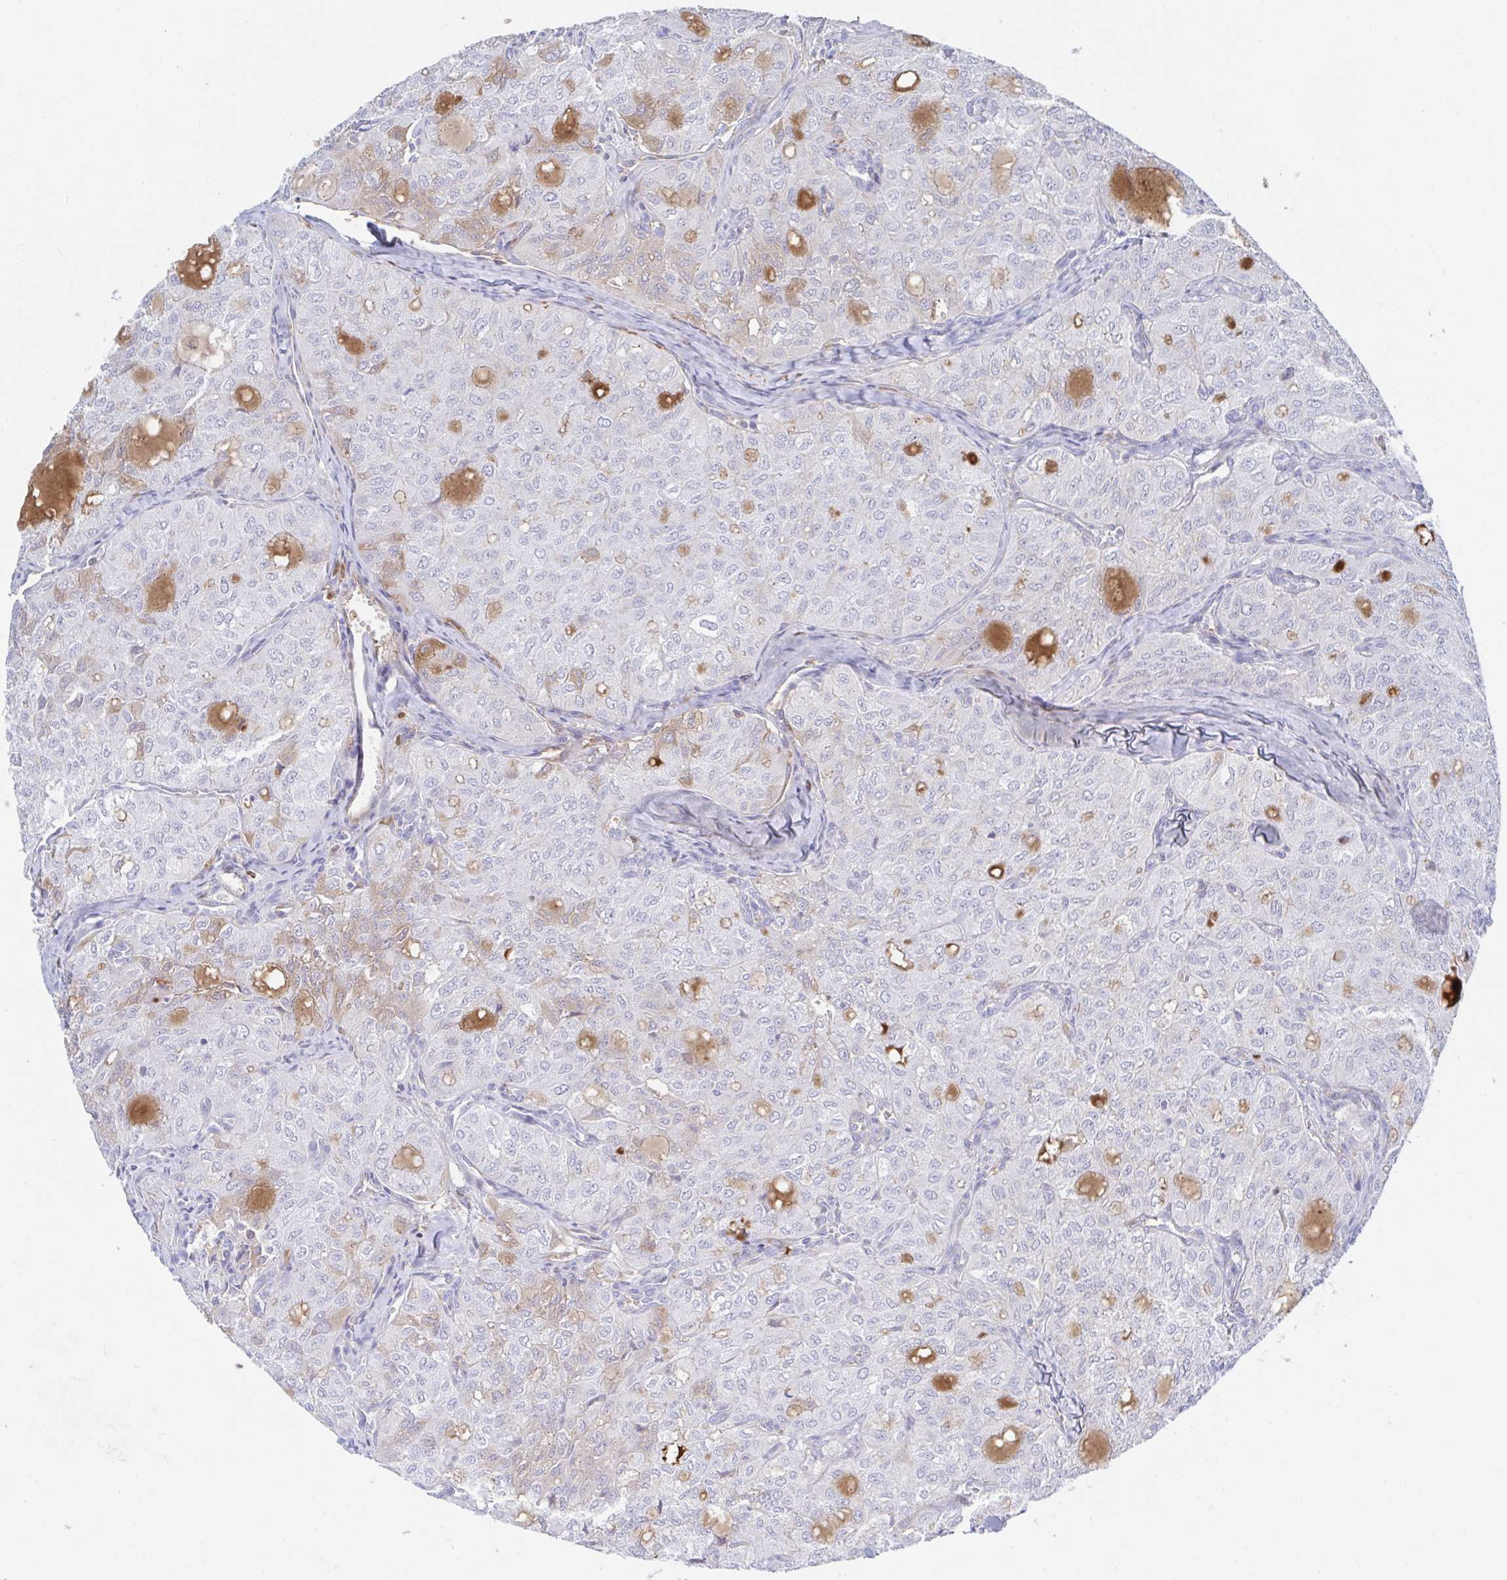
{"staining": {"intensity": "negative", "quantity": "none", "location": "none"}, "tissue": "thyroid cancer", "cell_type": "Tumor cells", "image_type": "cancer", "snomed": [{"axis": "morphology", "description": "Follicular adenoma carcinoma, NOS"}, {"axis": "topography", "description": "Thyroid gland"}], "caption": "This is an immunohistochemistry photomicrograph of thyroid follicular adenoma carcinoma. There is no positivity in tumor cells.", "gene": "TNFAIP6", "patient": {"sex": "male", "age": 75}}